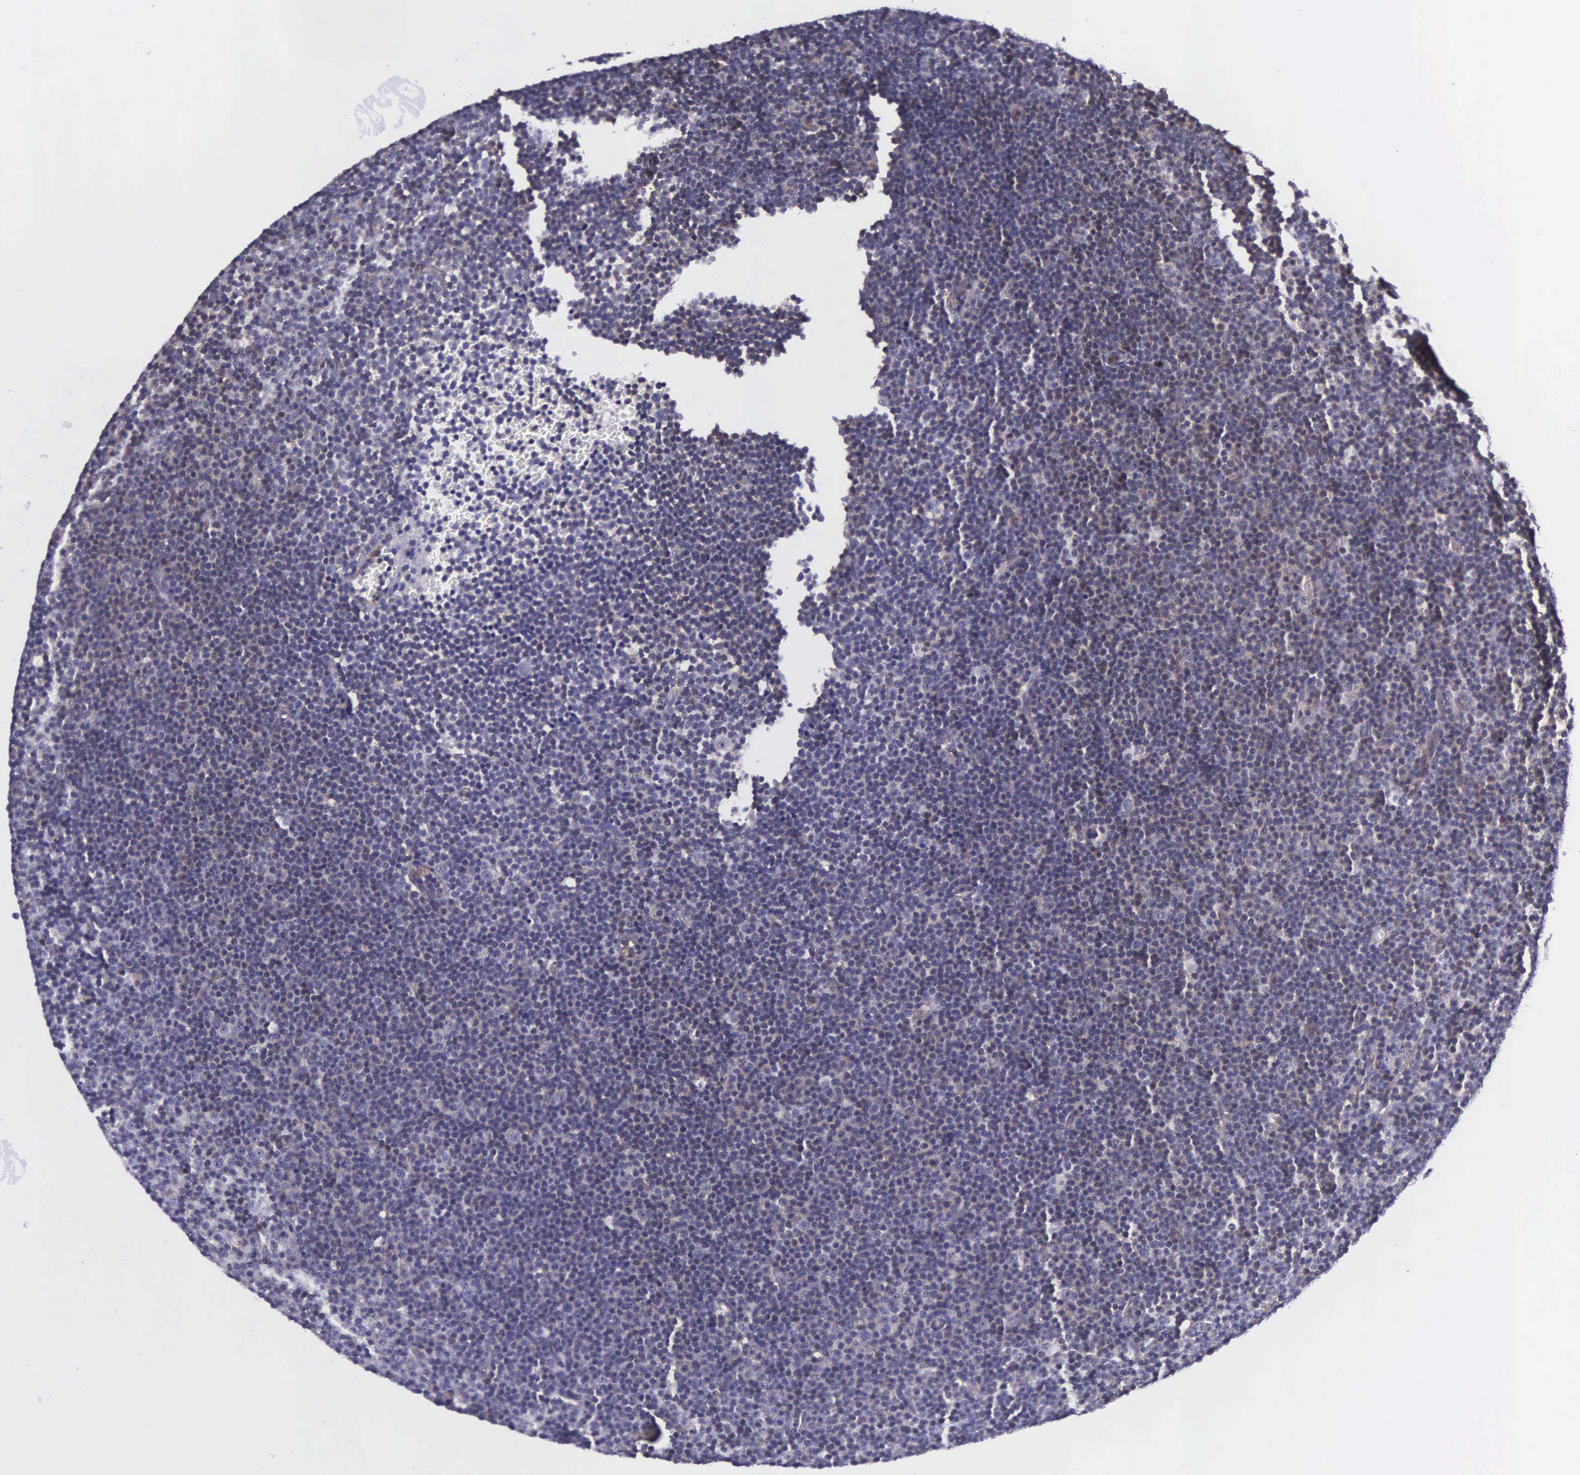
{"staining": {"intensity": "weak", "quantity": "25%-75%", "location": "cytoplasmic/membranous"}, "tissue": "lymphoma", "cell_type": "Tumor cells", "image_type": "cancer", "snomed": [{"axis": "morphology", "description": "Malignant lymphoma, non-Hodgkin's type, Low grade"}, {"axis": "topography", "description": "Lymph node"}], "caption": "Low-grade malignant lymphoma, non-Hodgkin's type was stained to show a protein in brown. There is low levels of weak cytoplasmic/membranous positivity in approximately 25%-75% of tumor cells.", "gene": "GMPR2", "patient": {"sex": "male", "age": 57}}